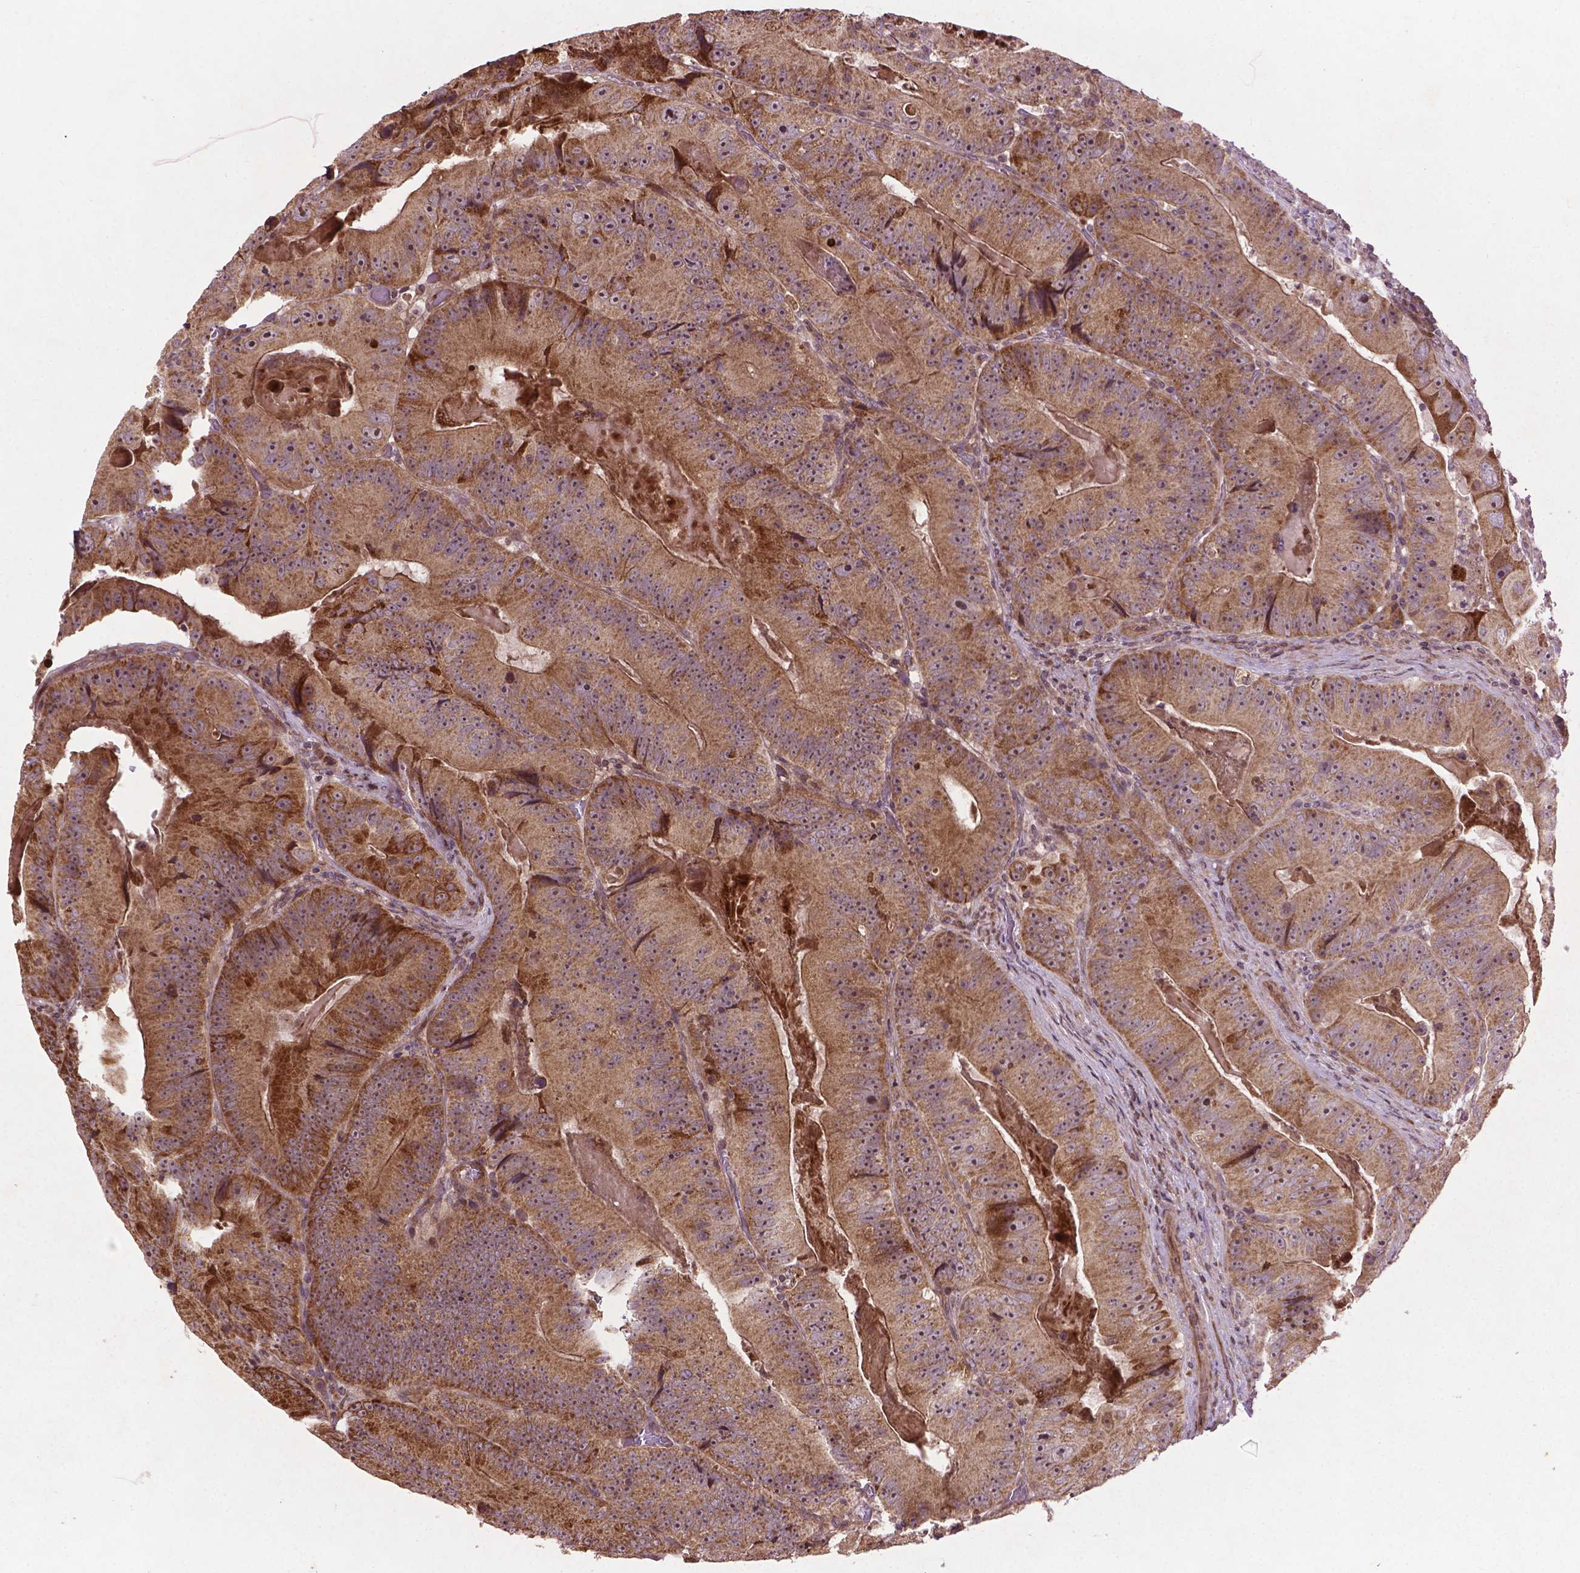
{"staining": {"intensity": "strong", "quantity": ">75%", "location": "cytoplasmic/membranous"}, "tissue": "colorectal cancer", "cell_type": "Tumor cells", "image_type": "cancer", "snomed": [{"axis": "morphology", "description": "Adenocarcinoma, NOS"}, {"axis": "topography", "description": "Colon"}], "caption": "Immunohistochemistry (DAB) staining of human colorectal adenocarcinoma shows strong cytoplasmic/membranous protein positivity in approximately >75% of tumor cells.", "gene": "B3GALNT2", "patient": {"sex": "female", "age": 86}}